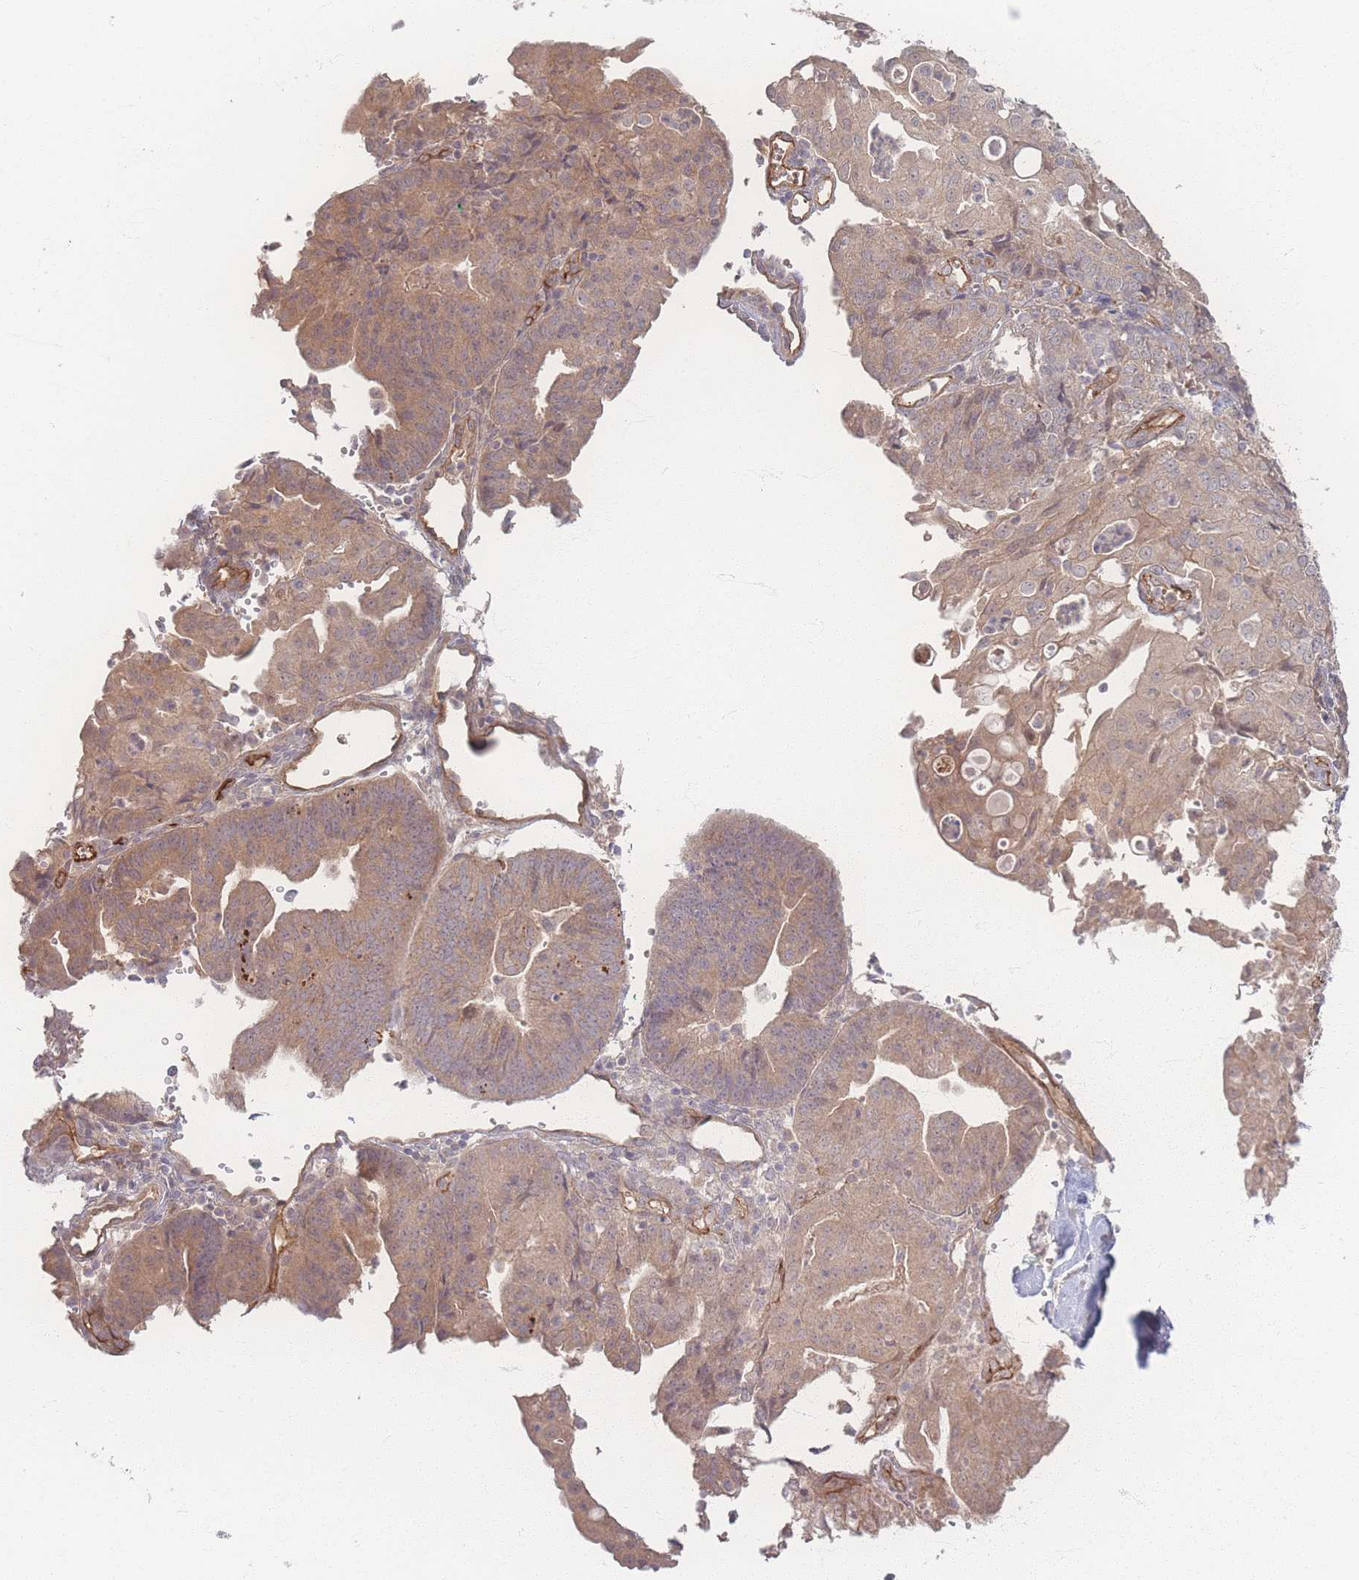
{"staining": {"intensity": "moderate", "quantity": ">75%", "location": "cytoplasmic/membranous"}, "tissue": "endometrial cancer", "cell_type": "Tumor cells", "image_type": "cancer", "snomed": [{"axis": "morphology", "description": "Adenocarcinoma, NOS"}, {"axis": "topography", "description": "Endometrium"}], "caption": "IHC histopathology image of endometrial adenocarcinoma stained for a protein (brown), which exhibits medium levels of moderate cytoplasmic/membranous staining in about >75% of tumor cells.", "gene": "INSR", "patient": {"sex": "female", "age": 56}}